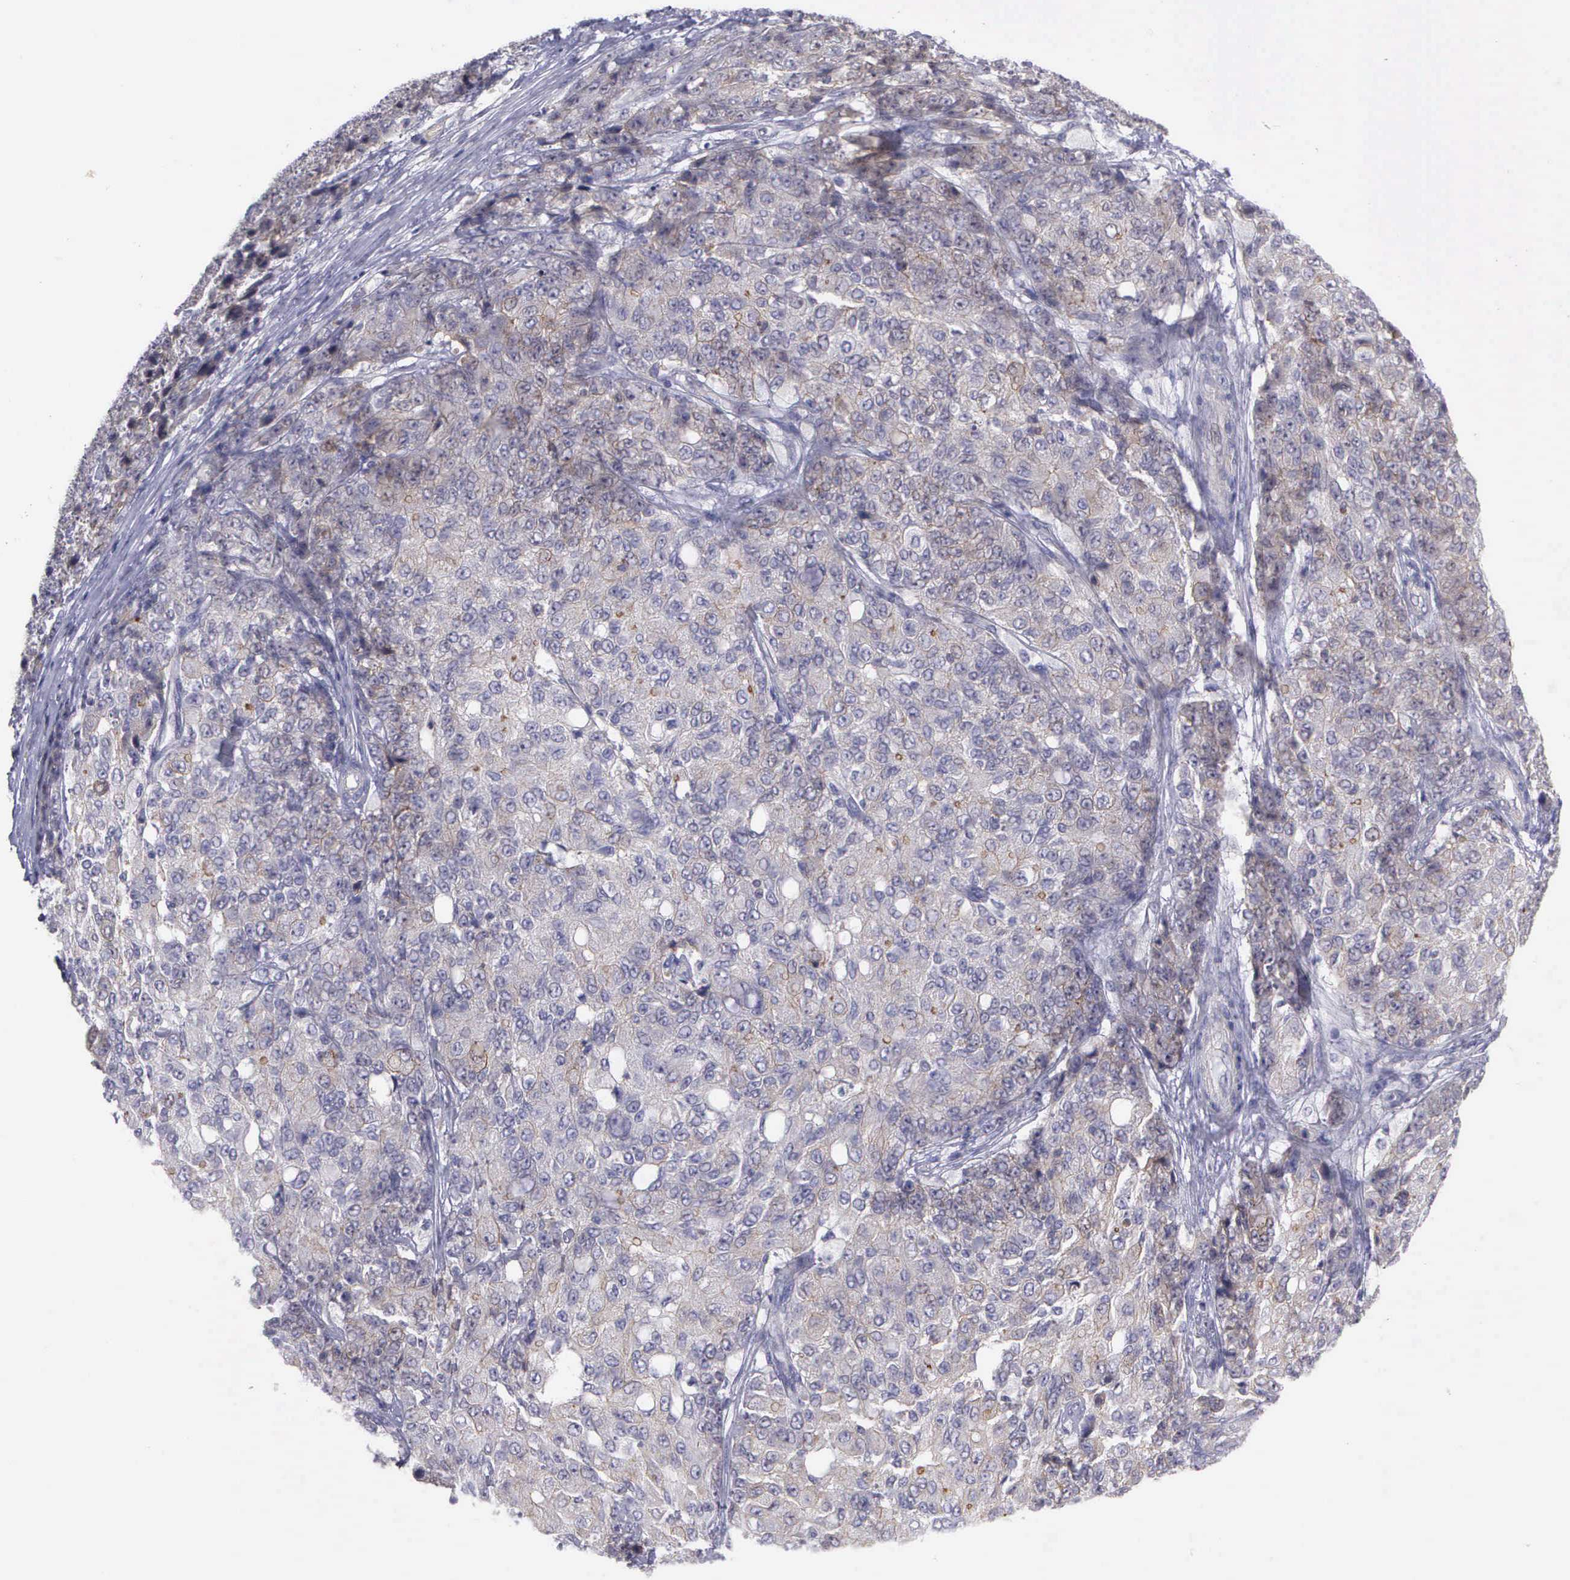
{"staining": {"intensity": "weak", "quantity": "25%-75%", "location": "cytoplasmic/membranous,nuclear"}, "tissue": "ovarian cancer", "cell_type": "Tumor cells", "image_type": "cancer", "snomed": [{"axis": "morphology", "description": "Carcinoma, endometroid"}, {"axis": "topography", "description": "Ovary"}], "caption": "IHC staining of ovarian cancer, which demonstrates low levels of weak cytoplasmic/membranous and nuclear positivity in approximately 25%-75% of tumor cells indicating weak cytoplasmic/membranous and nuclear protein staining. The staining was performed using DAB (brown) for protein detection and nuclei were counterstained in hematoxylin (blue).", "gene": "MICAL3", "patient": {"sex": "female", "age": 42}}